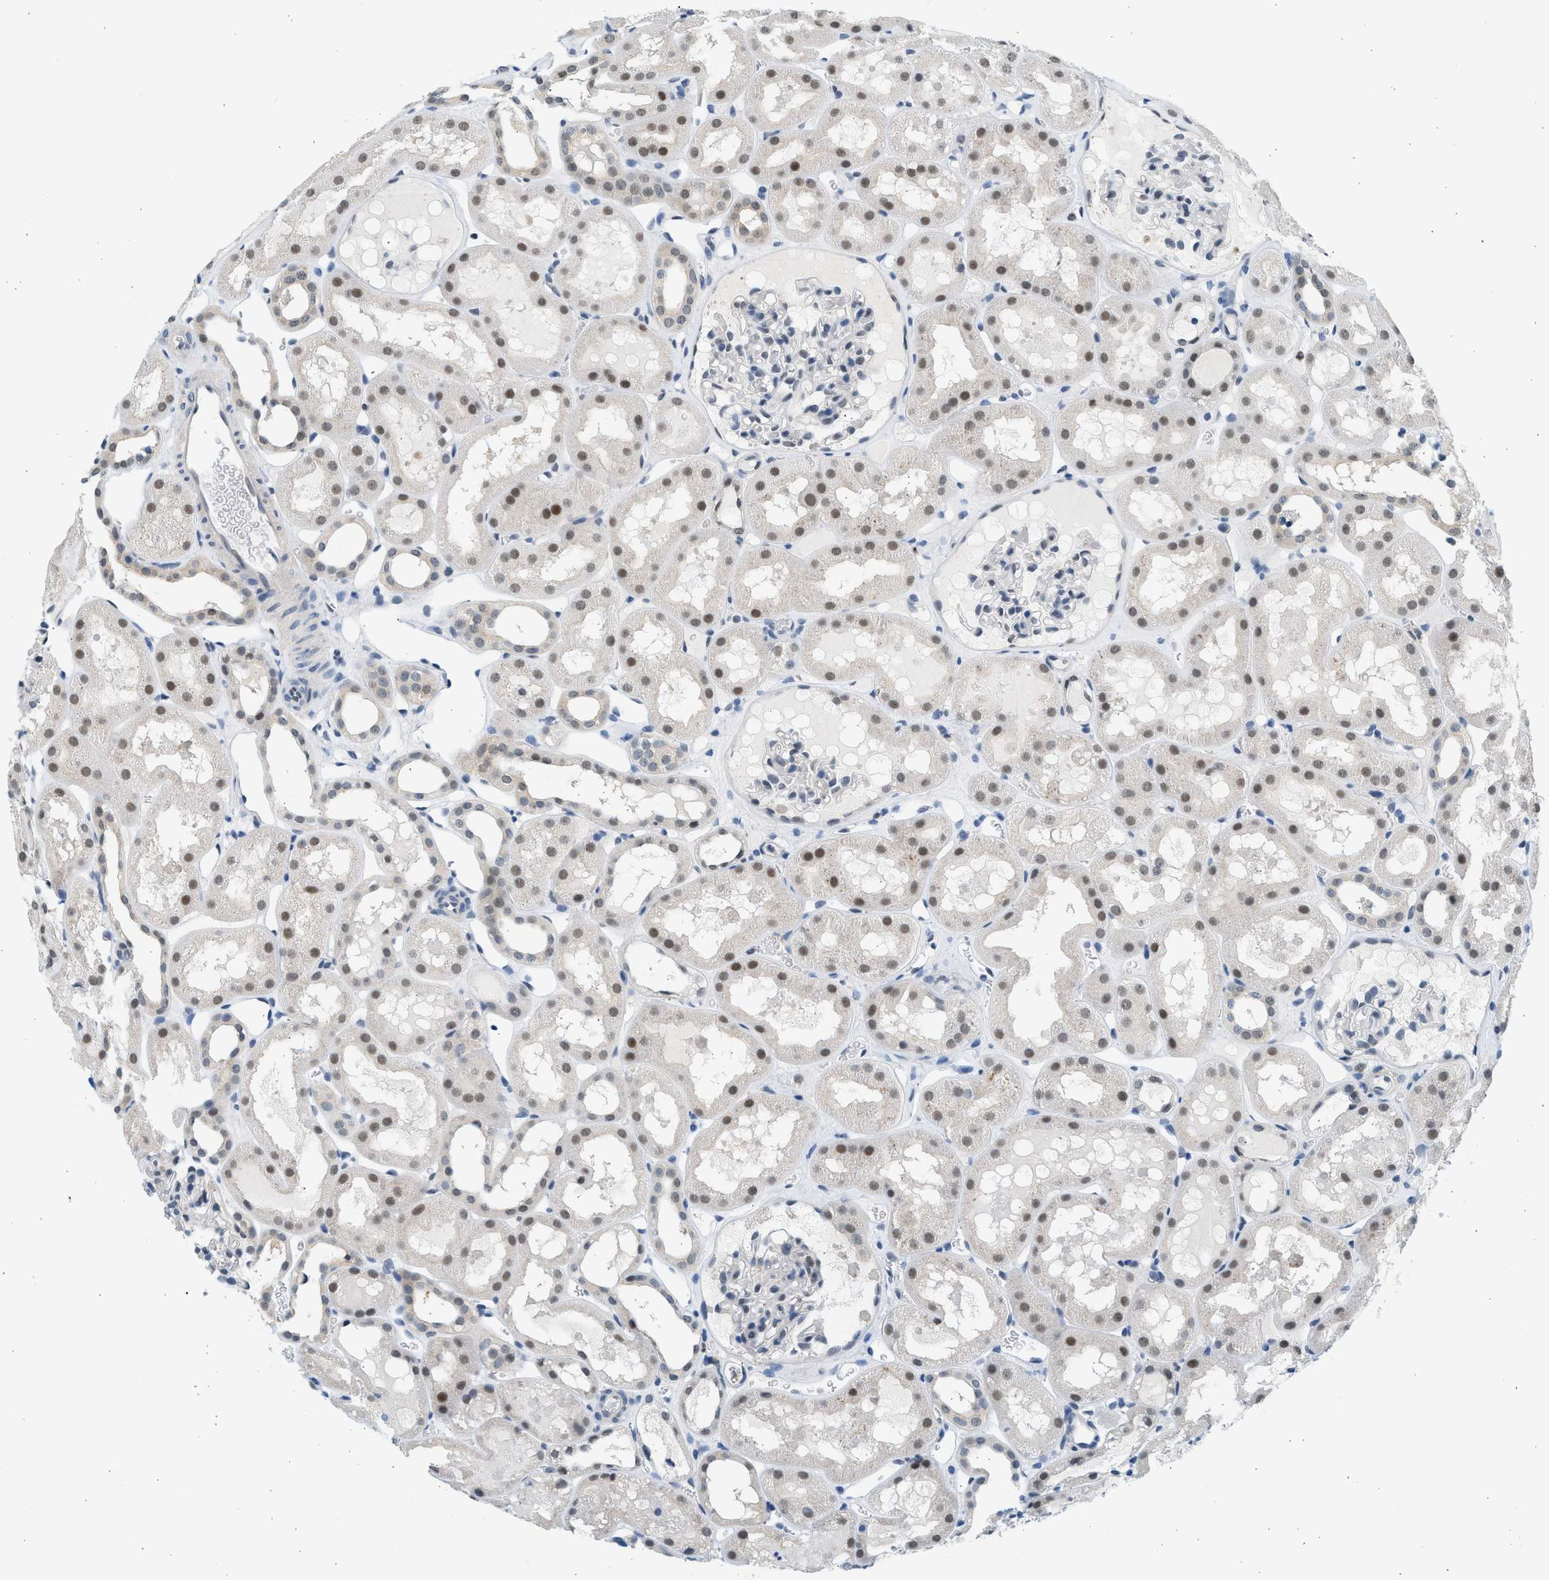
{"staining": {"intensity": "weak", "quantity": "<25%", "location": "nuclear"}, "tissue": "kidney", "cell_type": "Cells in glomeruli", "image_type": "normal", "snomed": [{"axis": "morphology", "description": "Normal tissue, NOS"}, {"axis": "topography", "description": "Kidney"}, {"axis": "topography", "description": "Urinary bladder"}], "caption": "An immunohistochemistry photomicrograph of unremarkable kidney is shown. There is no staining in cells in glomeruli of kidney.", "gene": "HIPK1", "patient": {"sex": "male", "age": 16}}